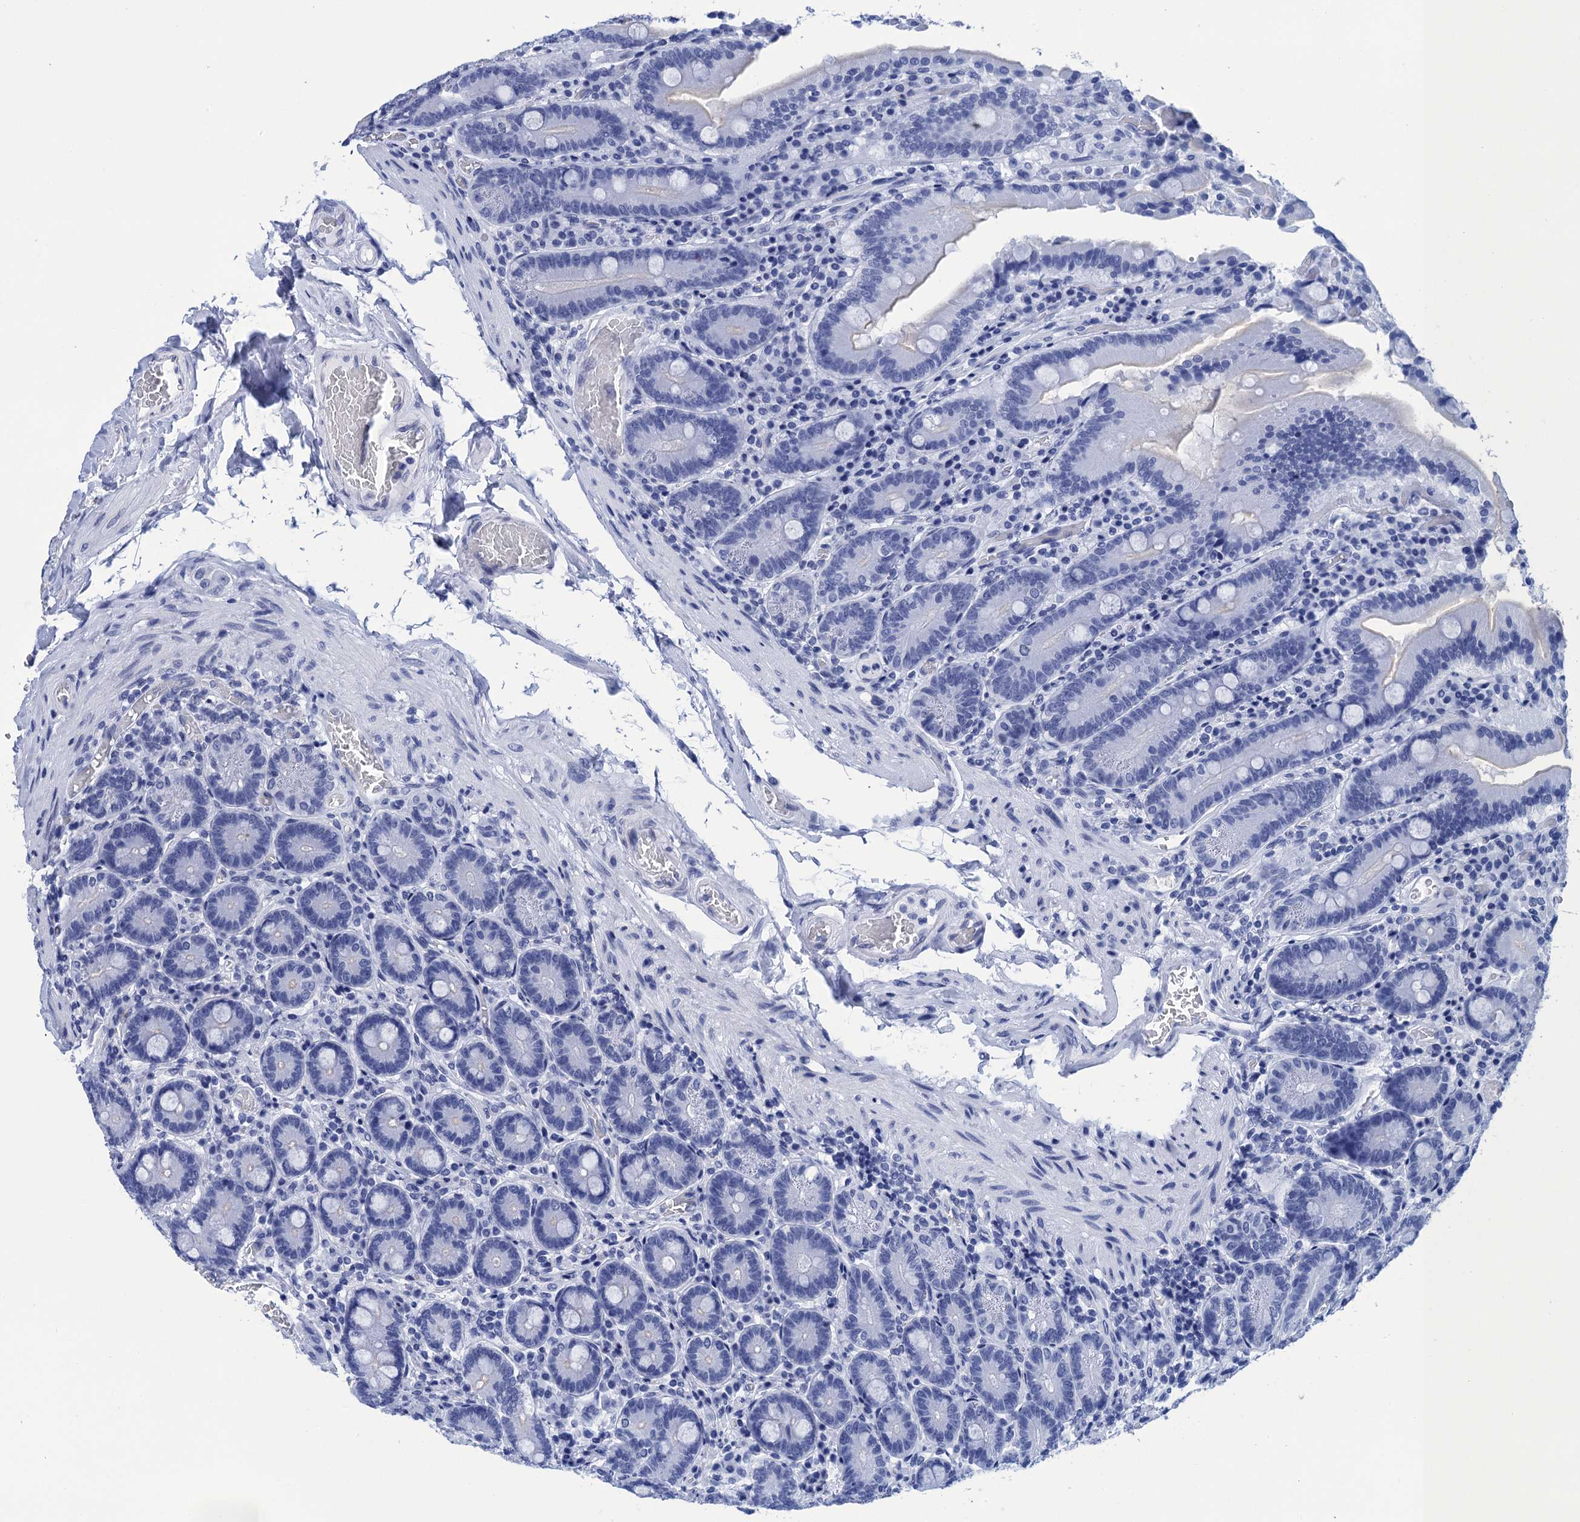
{"staining": {"intensity": "negative", "quantity": "none", "location": "none"}, "tissue": "duodenum", "cell_type": "Glandular cells", "image_type": "normal", "snomed": [{"axis": "morphology", "description": "Normal tissue, NOS"}, {"axis": "topography", "description": "Duodenum"}], "caption": "The immunohistochemistry image has no significant expression in glandular cells of duodenum. Nuclei are stained in blue.", "gene": "METTL25", "patient": {"sex": "female", "age": 62}}